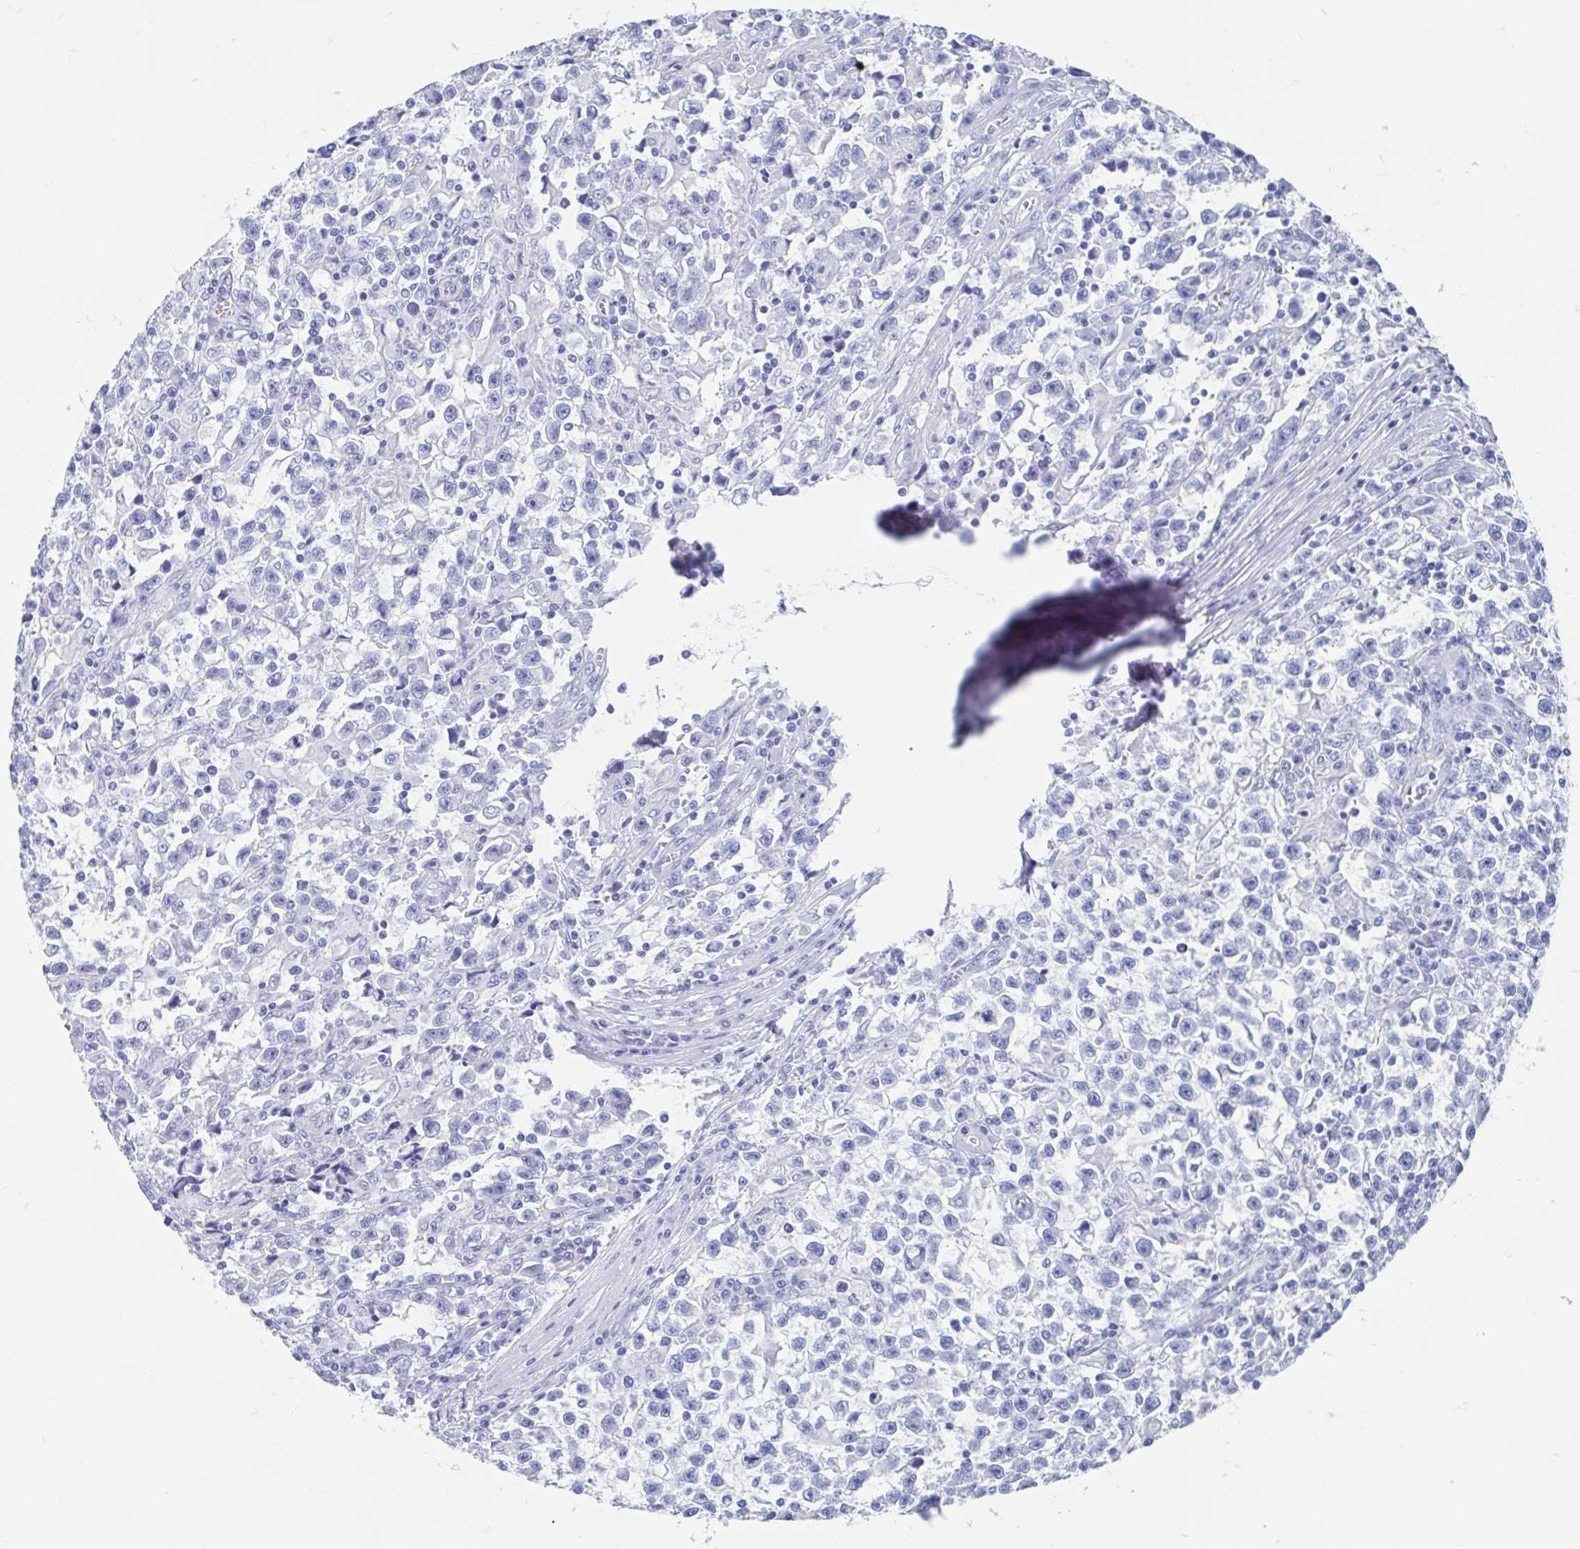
{"staining": {"intensity": "negative", "quantity": "none", "location": "none"}, "tissue": "testis cancer", "cell_type": "Tumor cells", "image_type": "cancer", "snomed": [{"axis": "morphology", "description": "Seminoma, NOS"}, {"axis": "topography", "description": "Testis"}], "caption": "Testis cancer was stained to show a protein in brown. There is no significant staining in tumor cells.", "gene": "HDGFL1", "patient": {"sex": "male", "age": 31}}